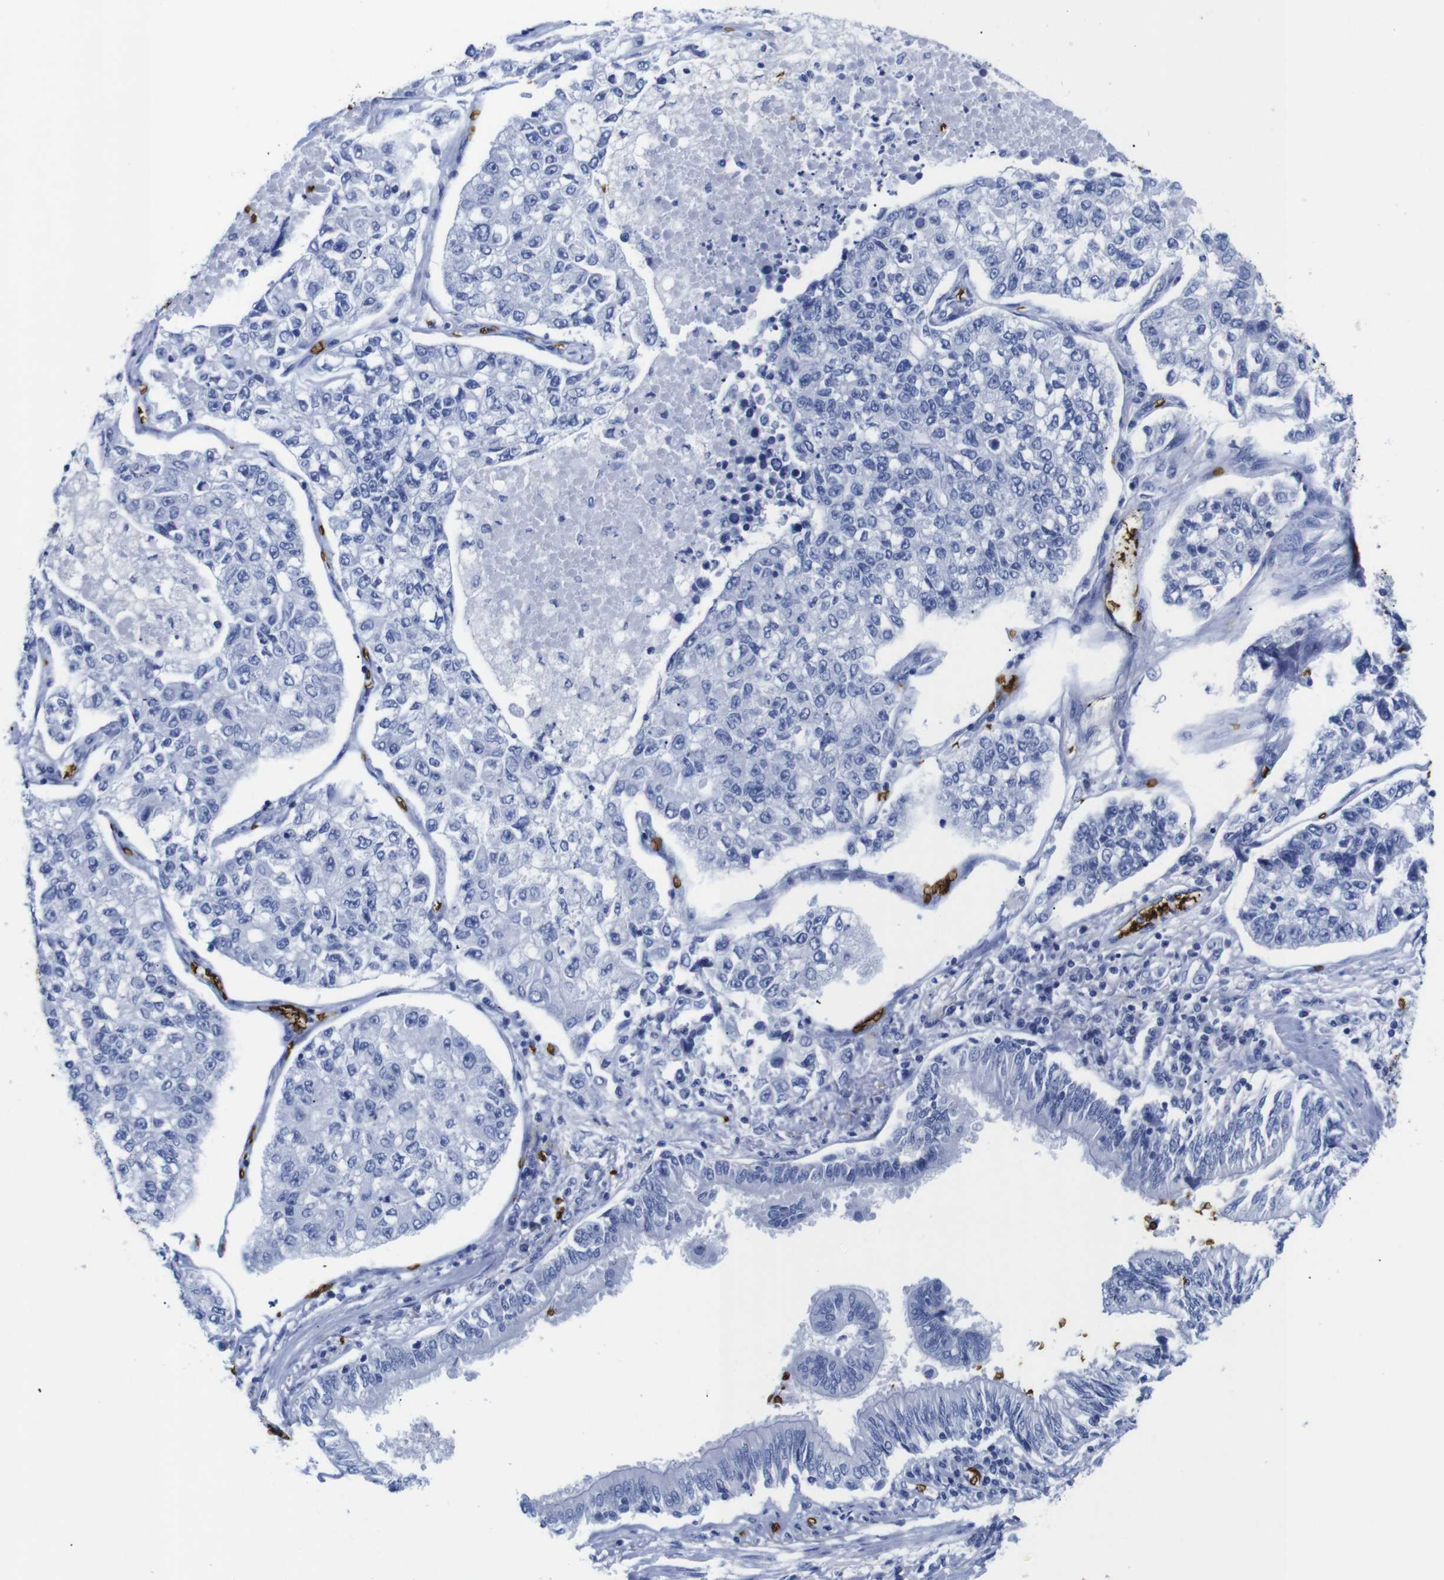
{"staining": {"intensity": "negative", "quantity": "none", "location": "none"}, "tissue": "lung cancer", "cell_type": "Tumor cells", "image_type": "cancer", "snomed": [{"axis": "morphology", "description": "Adenocarcinoma, NOS"}, {"axis": "topography", "description": "Lung"}], "caption": "Lung cancer (adenocarcinoma) was stained to show a protein in brown. There is no significant staining in tumor cells. (Immunohistochemistry, brightfield microscopy, high magnification).", "gene": "S1PR2", "patient": {"sex": "male", "age": 49}}